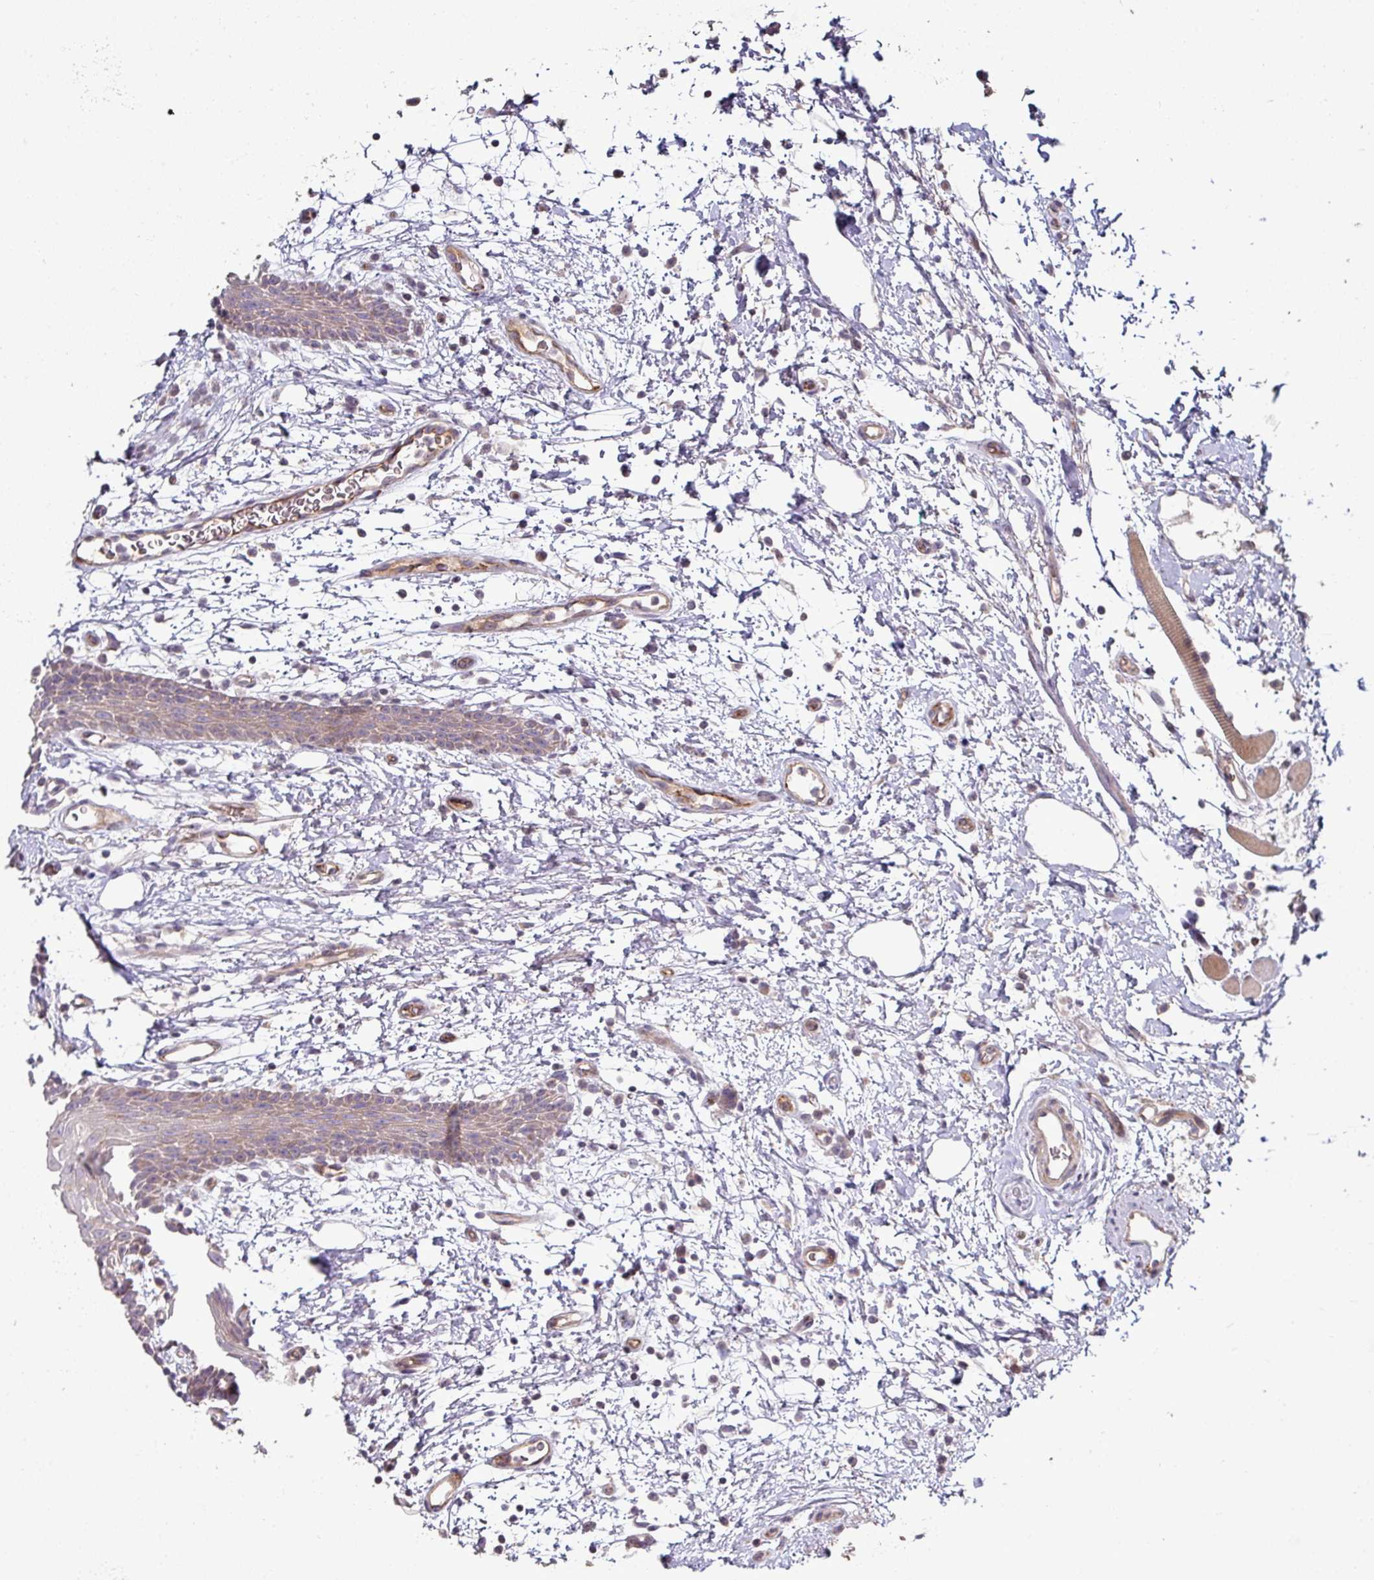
{"staining": {"intensity": "strong", "quantity": "<25%", "location": "cytoplasmic/membranous"}, "tissue": "oral mucosa", "cell_type": "Squamous epithelial cells", "image_type": "normal", "snomed": [{"axis": "morphology", "description": "Normal tissue, NOS"}, {"axis": "topography", "description": "Oral tissue"}, {"axis": "topography", "description": "Tounge, NOS"}], "caption": "Oral mucosa stained with DAB (3,3'-diaminobenzidine) IHC demonstrates medium levels of strong cytoplasmic/membranous expression in approximately <25% of squamous epithelial cells. (DAB (3,3'-diaminobenzidine) IHC with brightfield microscopy, high magnification).", "gene": "RPL23A", "patient": {"sex": "female", "age": 59}}